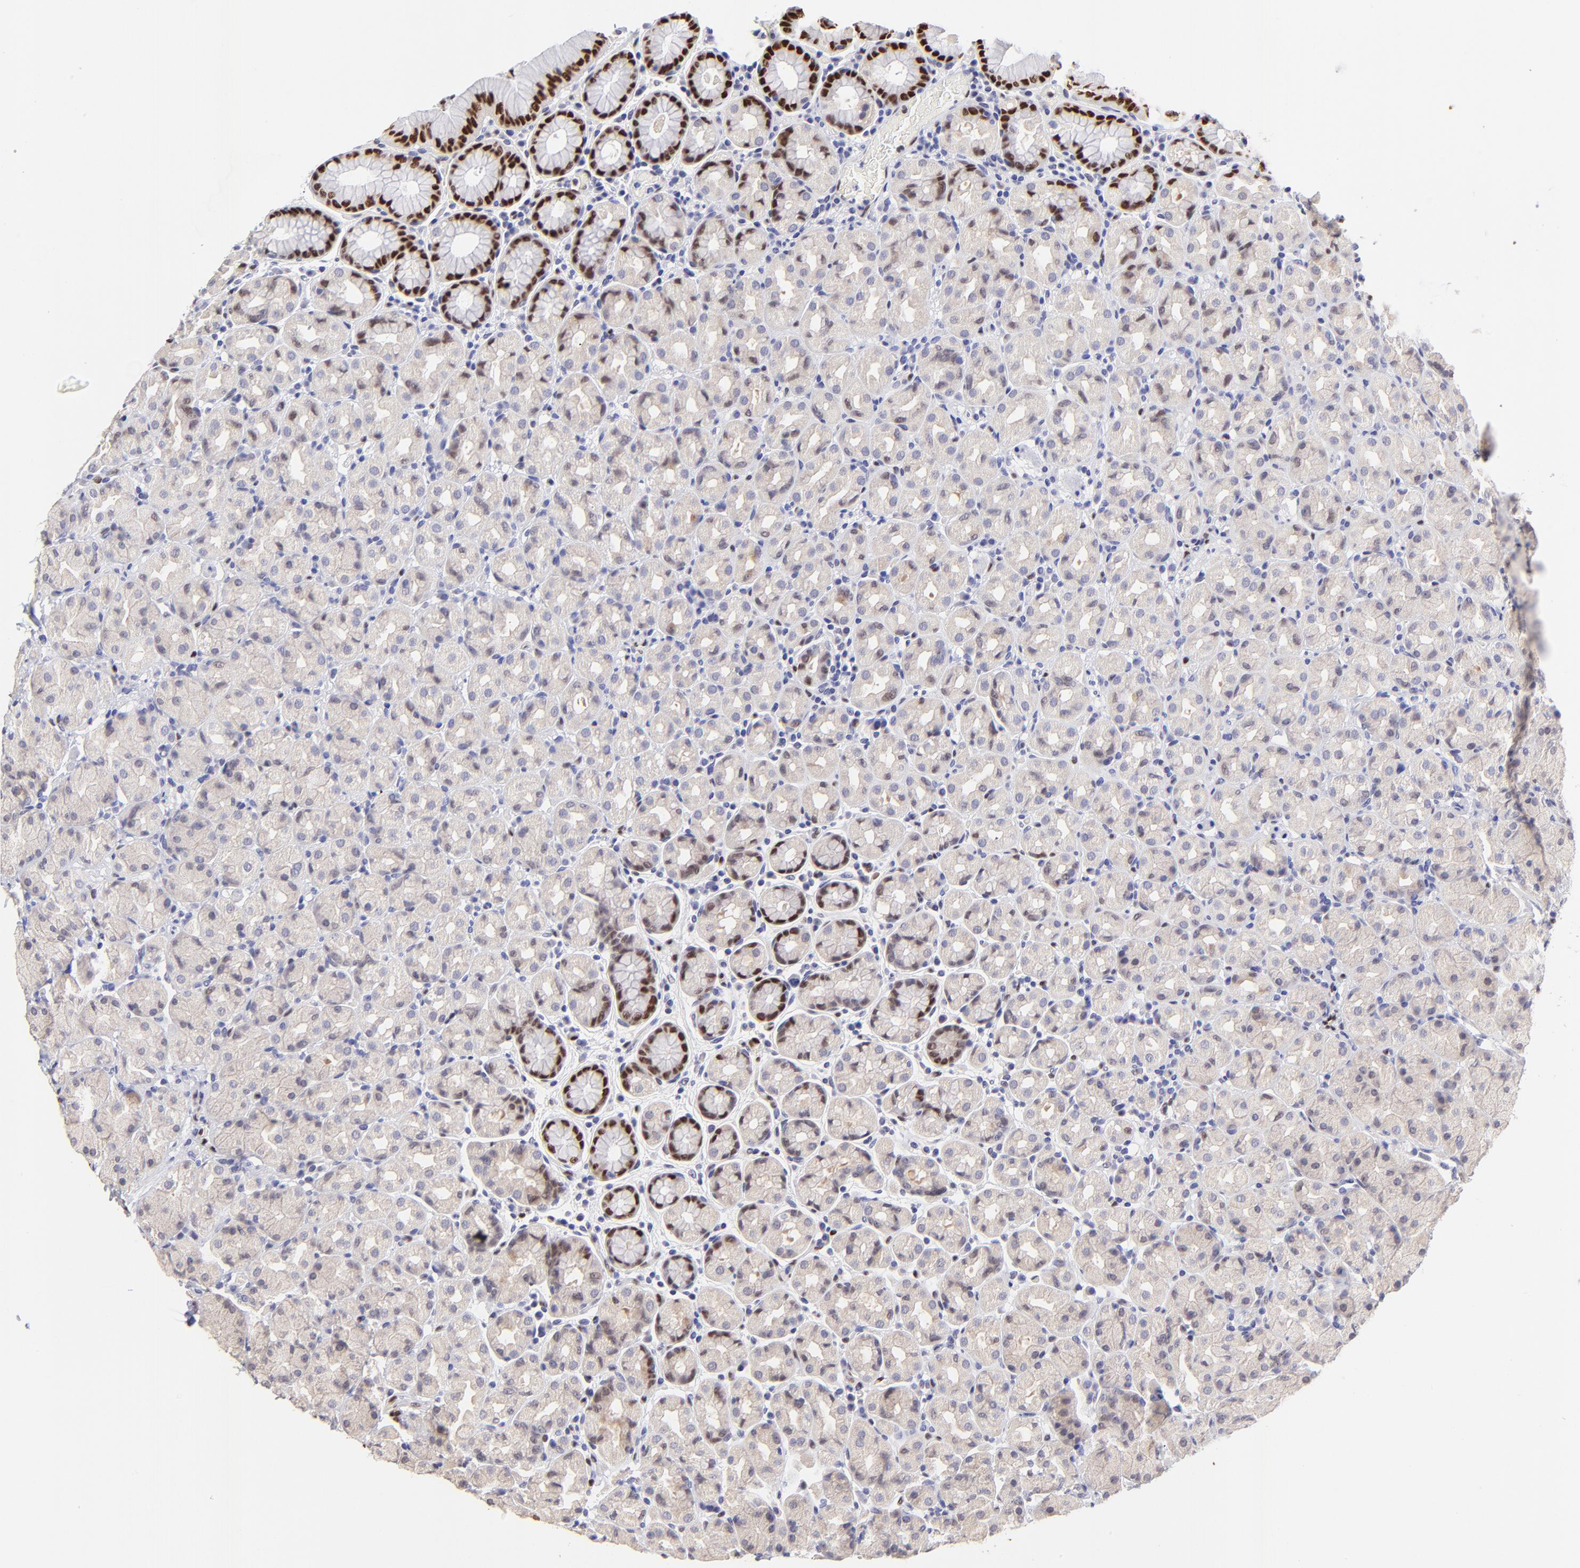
{"staining": {"intensity": "strong", "quantity": "25%-75%", "location": "nuclear"}, "tissue": "stomach", "cell_type": "Glandular cells", "image_type": "normal", "snomed": [{"axis": "morphology", "description": "Normal tissue, NOS"}, {"axis": "topography", "description": "Stomach, lower"}], "caption": "IHC of normal stomach reveals high levels of strong nuclear positivity in approximately 25%-75% of glandular cells. Using DAB (brown) and hematoxylin (blue) stains, captured at high magnification using brightfield microscopy.", "gene": "KLF4", "patient": {"sex": "male", "age": 56}}